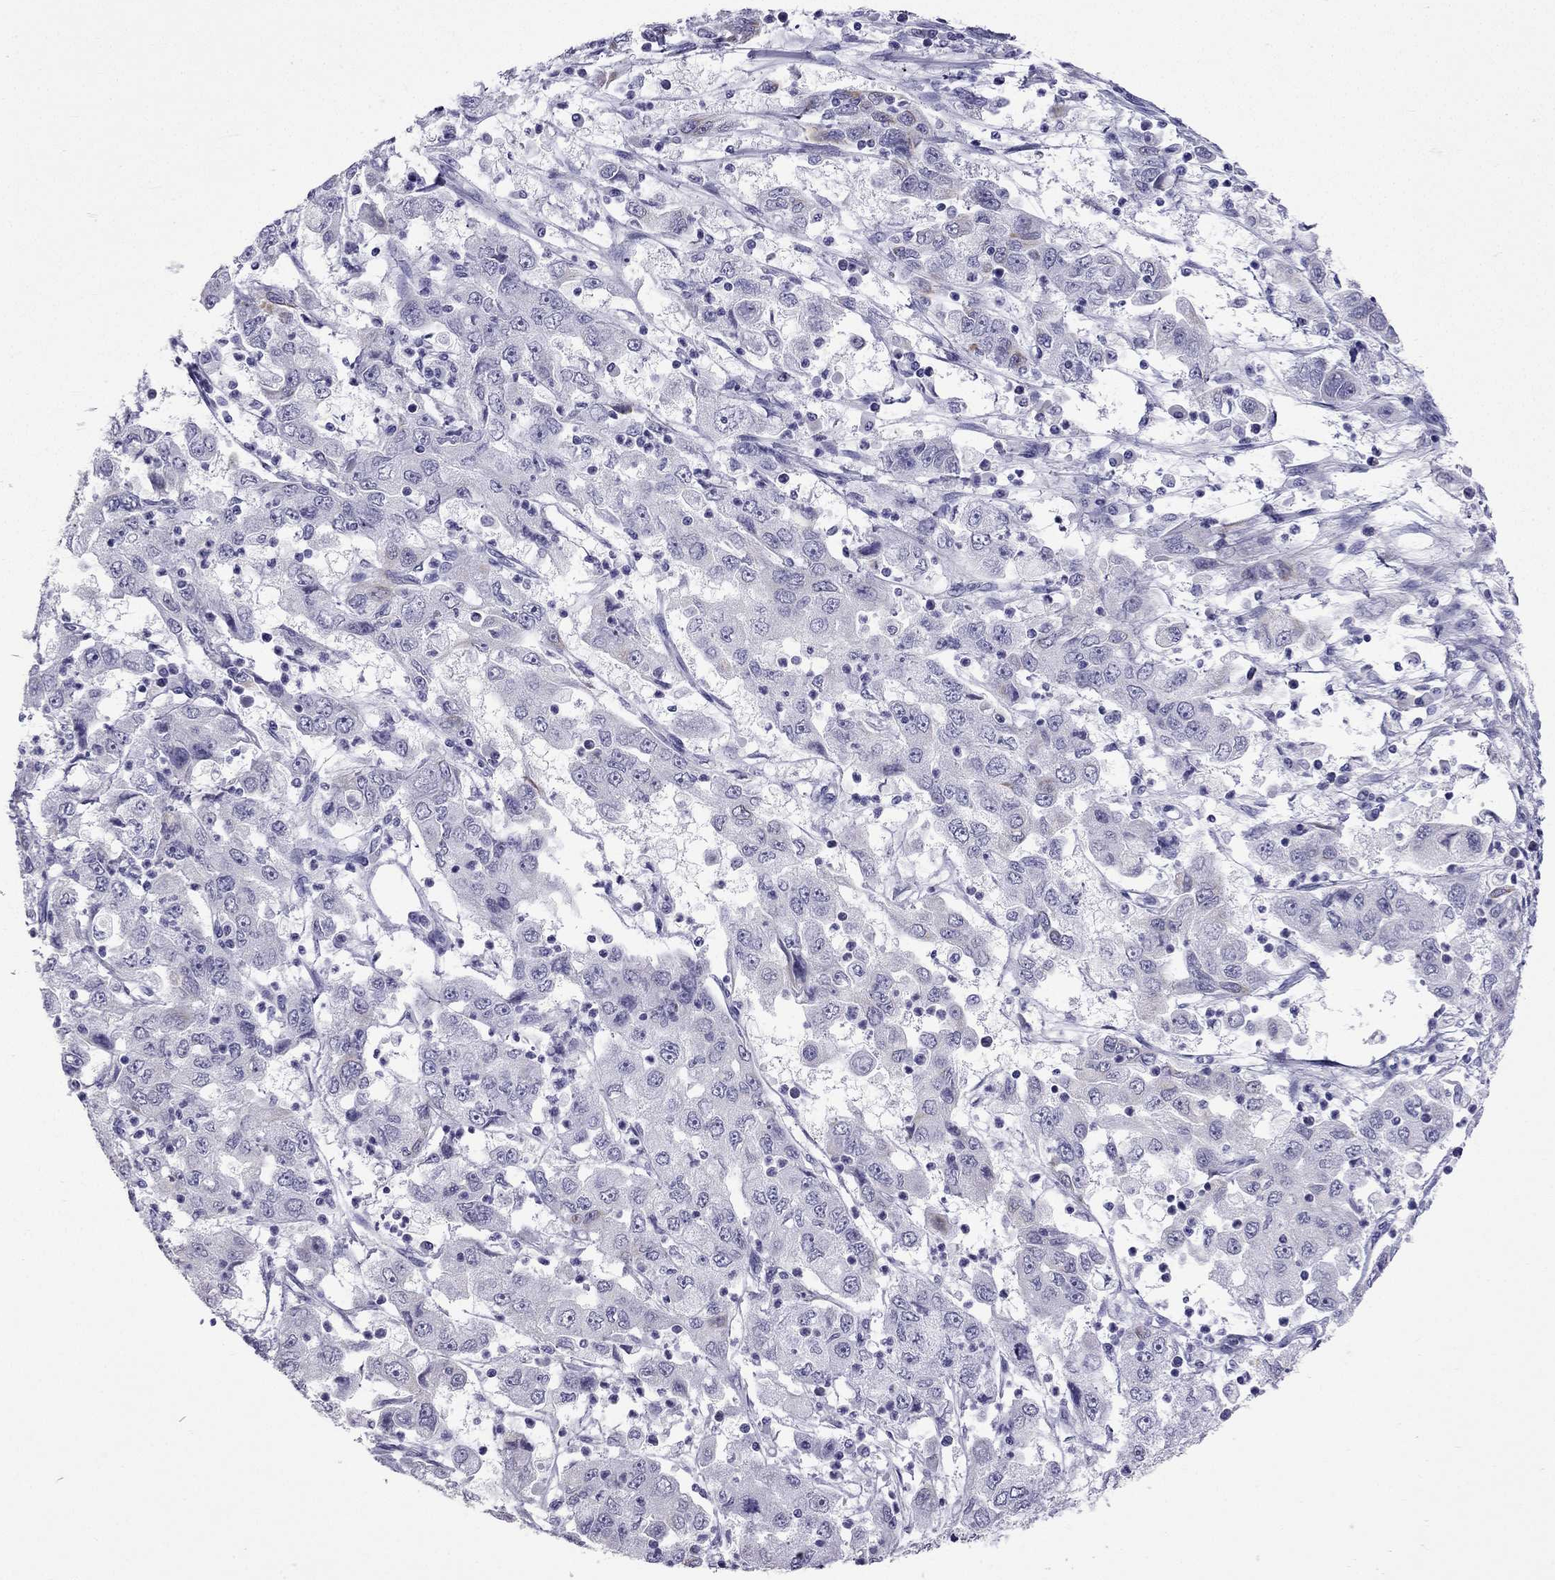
{"staining": {"intensity": "negative", "quantity": "none", "location": "none"}, "tissue": "cervical cancer", "cell_type": "Tumor cells", "image_type": "cancer", "snomed": [{"axis": "morphology", "description": "Squamous cell carcinoma, NOS"}, {"axis": "topography", "description": "Cervix"}], "caption": "DAB immunohistochemical staining of cervical cancer (squamous cell carcinoma) shows no significant expression in tumor cells. (Immunohistochemistry (ihc), brightfield microscopy, high magnification).", "gene": "GJA8", "patient": {"sex": "female", "age": 36}}